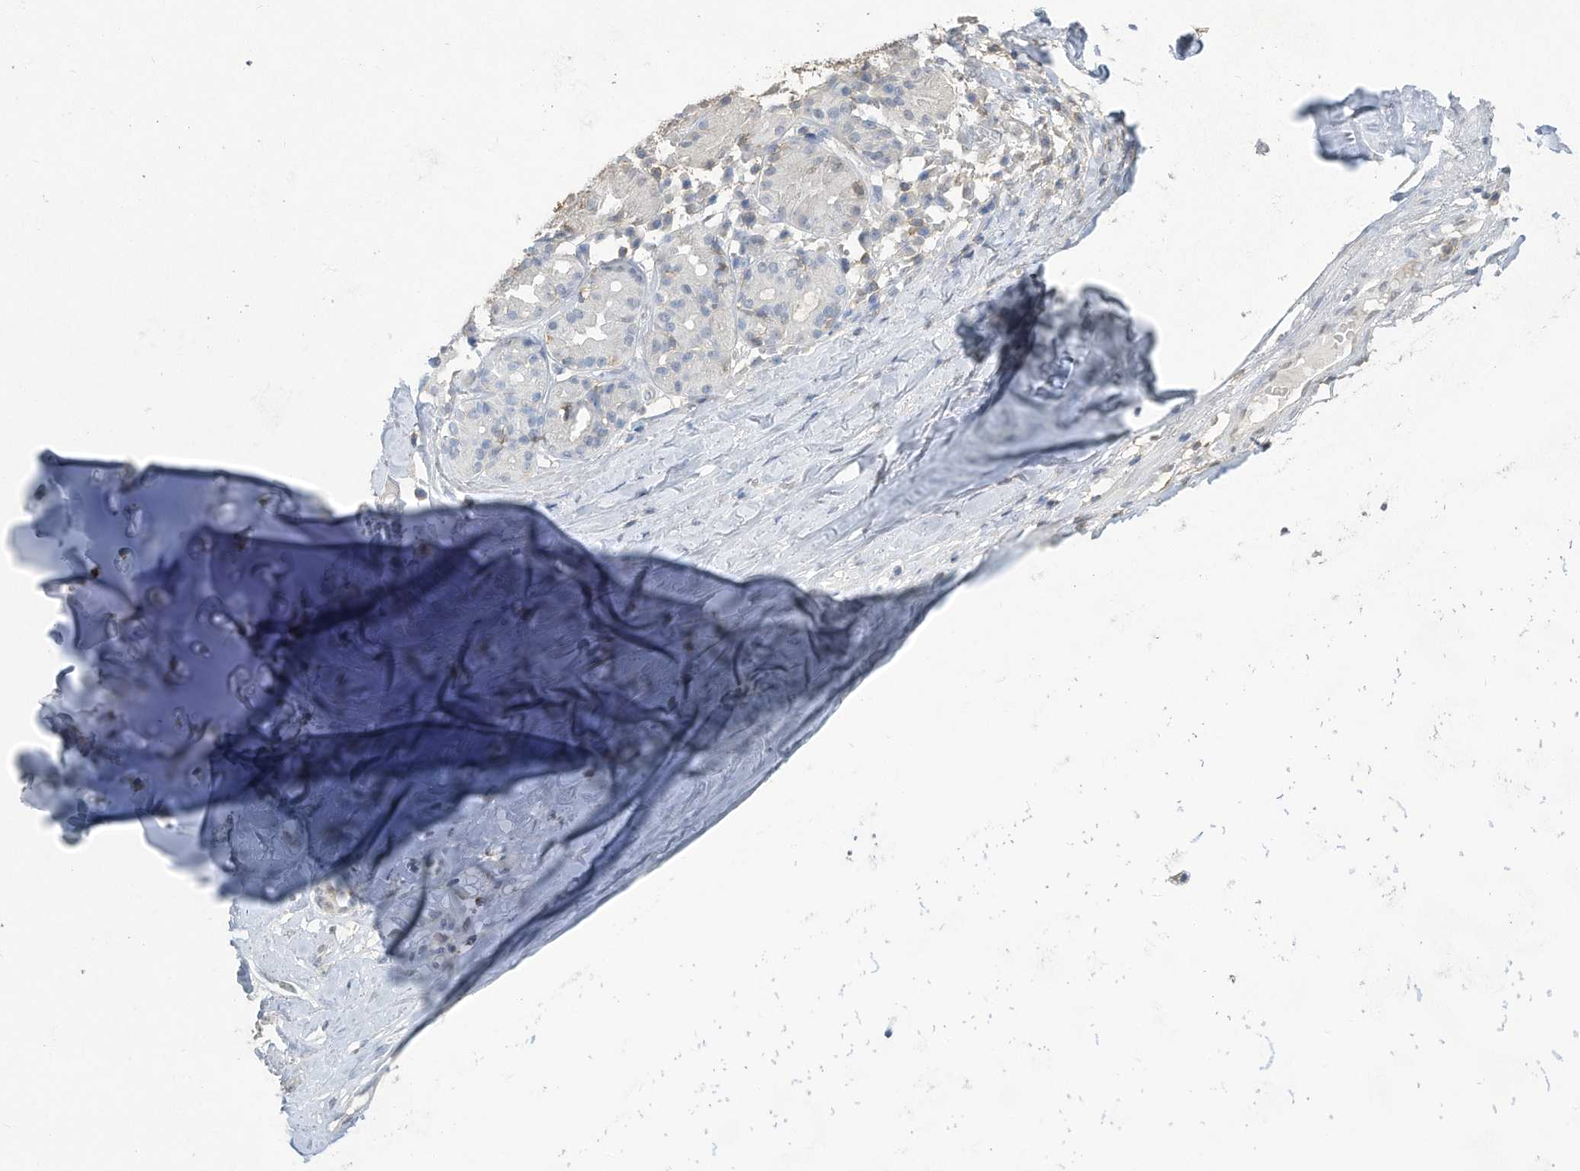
{"staining": {"intensity": "negative", "quantity": "none", "location": "none"}, "tissue": "adipose tissue", "cell_type": "Adipocytes", "image_type": "normal", "snomed": [{"axis": "morphology", "description": "Normal tissue, NOS"}, {"axis": "morphology", "description": "Basal cell carcinoma"}, {"axis": "topography", "description": "Cartilage tissue"}, {"axis": "topography", "description": "Nasopharynx"}, {"axis": "topography", "description": "Oral tissue"}], "caption": "Immunohistochemistry of benign adipose tissue exhibits no staining in adipocytes.", "gene": "HAS3", "patient": {"sex": "female", "age": 77}}